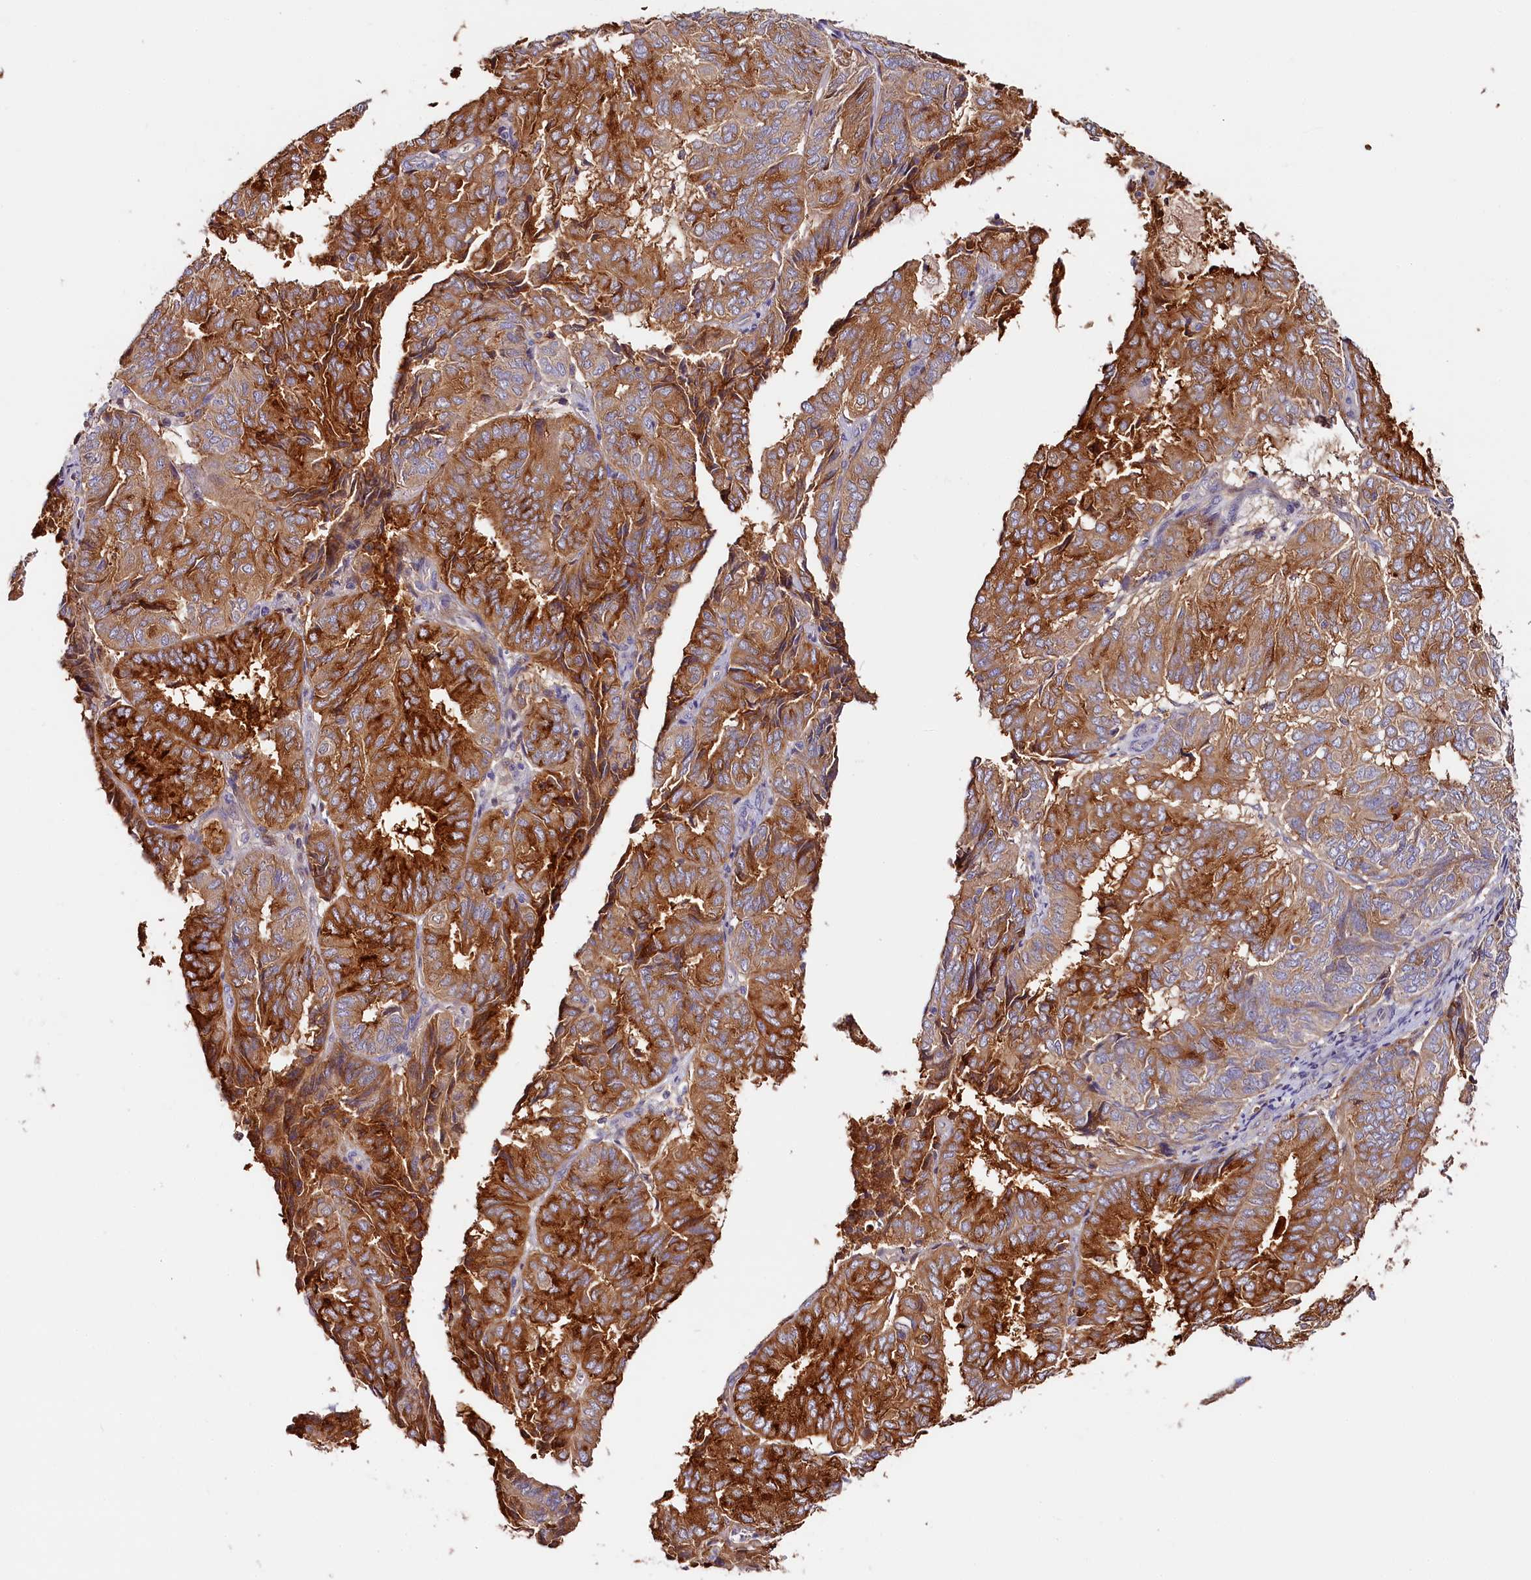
{"staining": {"intensity": "strong", "quantity": ">75%", "location": "cytoplasmic/membranous"}, "tissue": "endometrial cancer", "cell_type": "Tumor cells", "image_type": "cancer", "snomed": [{"axis": "morphology", "description": "Adenocarcinoma, NOS"}, {"axis": "topography", "description": "Uterus"}], "caption": "The photomicrograph reveals immunohistochemical staining of endometrial cancer. There is strong cytoplasmic/membranous expression is present in about >75% of tumor cells. The protein of interest is shown in brown color, while the nuclei are stained blue.", "gene": "KATNB1", "patient": {"sex": "female", "age": 60}}